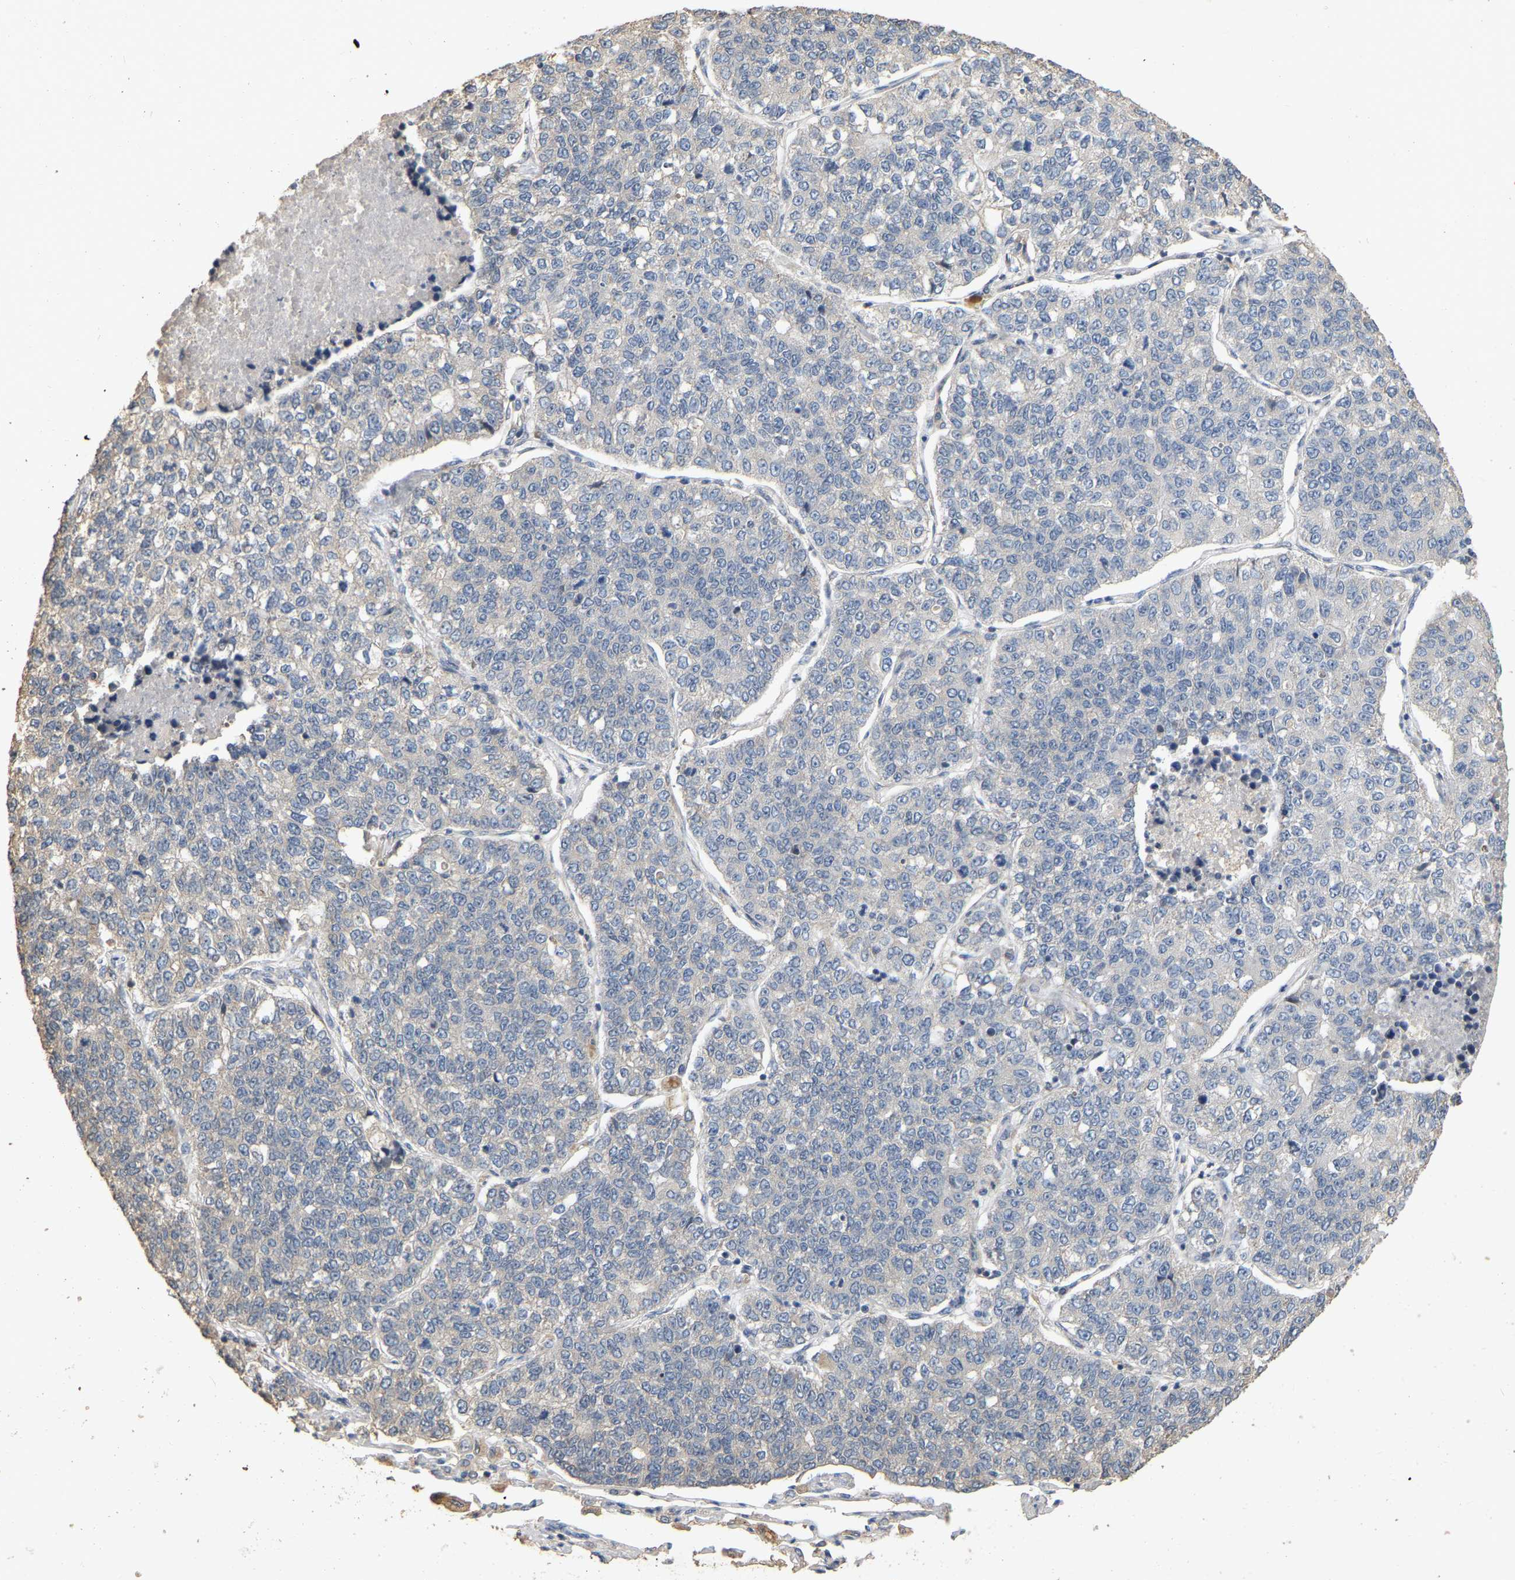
{"staining": {"intensity": "negative", "quantity": "none", "location": "none"}, "tissue": "lung cancer", "cell_type": "Tumor cells", "image_type": "cancer", "snomed": [{"axis": "morphology", "description": "Adenocarcinoma, NOS"}, {"axis": "topography", "description": "Lung"}], "caption": "High power microscopy image of an IHC photomicrograph of lung cancer (adenocarcinoma), revealing no significant positivity in tumor cells. (Immunohistochemistry (ihc), brightfield microscopy, high magnification).", "gene": "NCS1", "patient": {"sex": "male", "age": 49}}